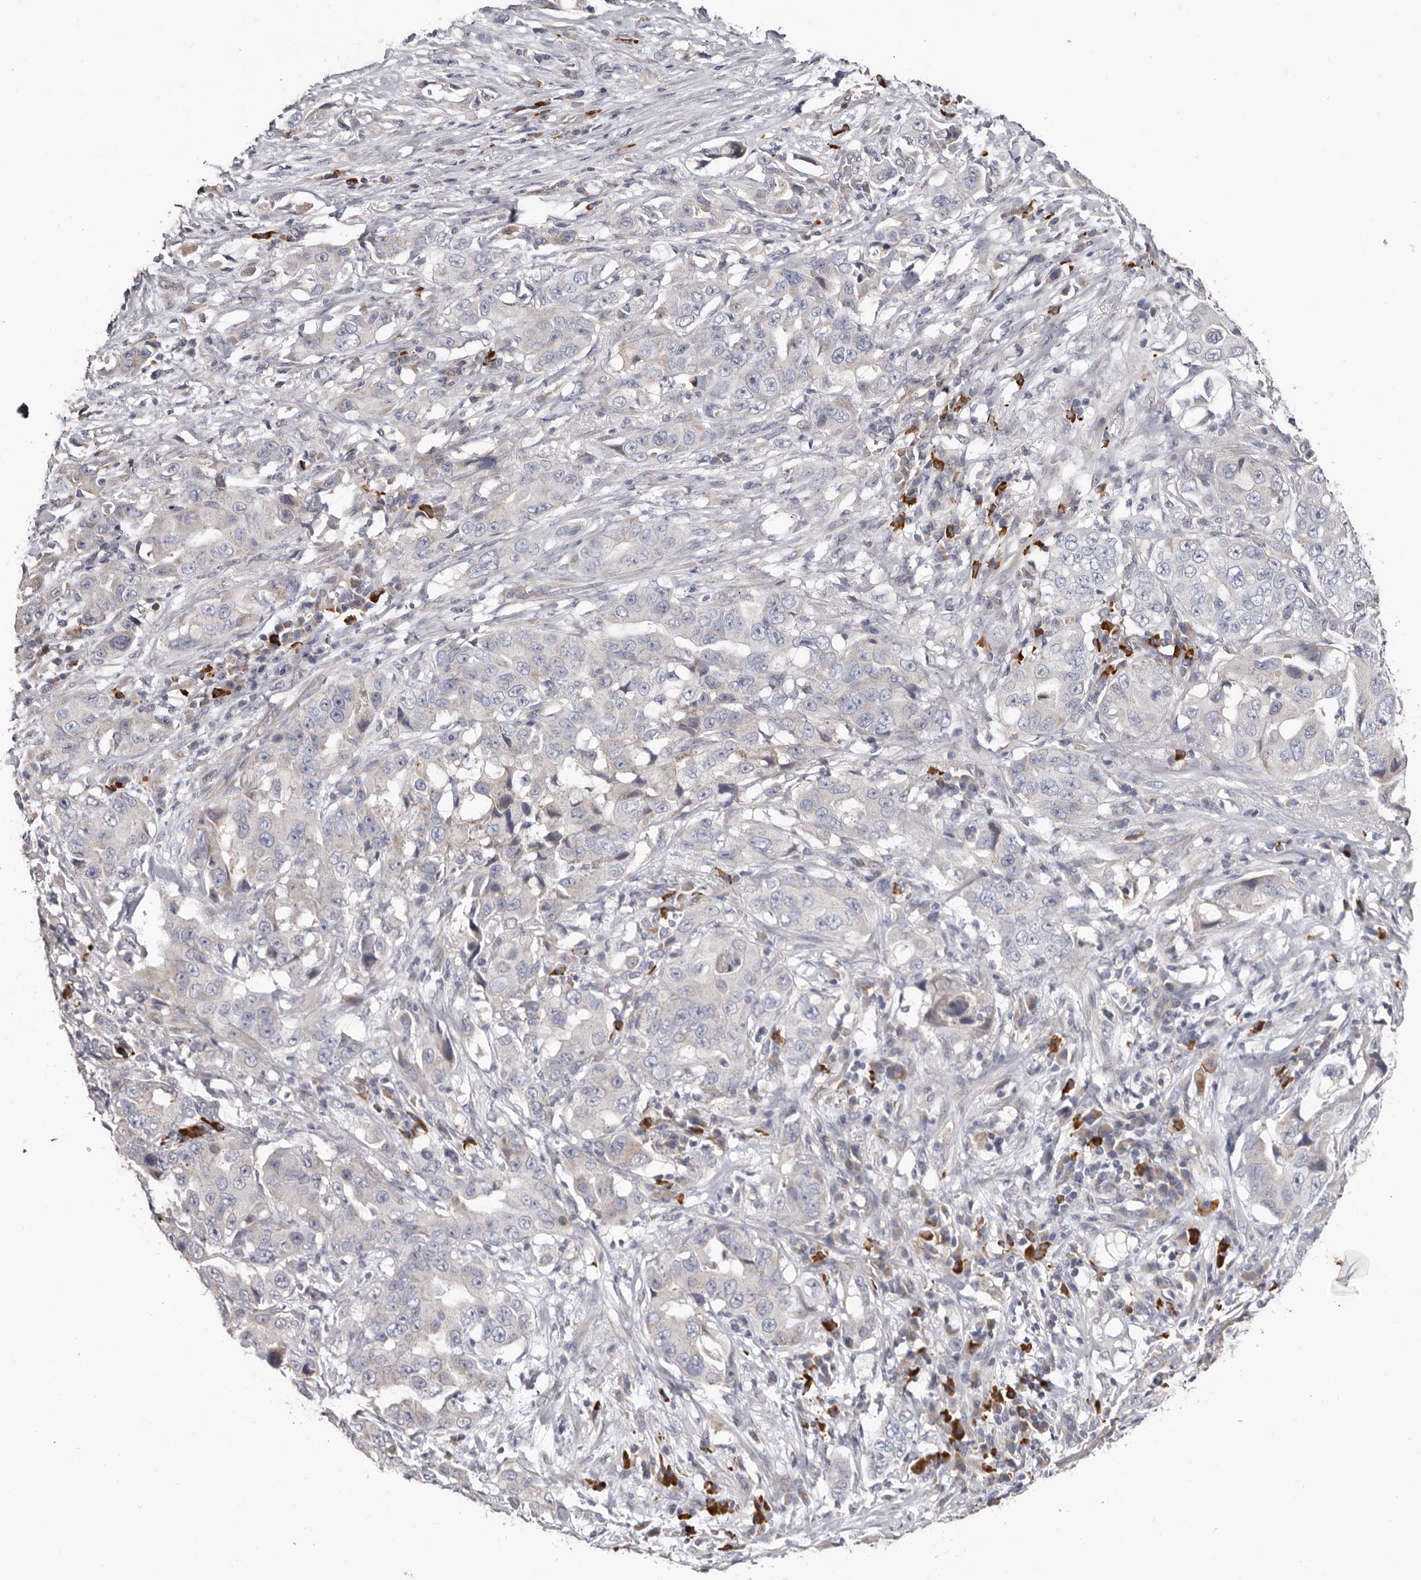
{"staining": {"intensity": "negative", "quantity": "none", "location": "none"}, "tissue": "lung cancer", "cell_type": "Tumor cells", "image_type": "cancer", "snomed": [{"axis": "morphology", "description": "Adenocarcinoma, NOS"}, {"axis": "topography", "description": "Lung"}], "caption": "Protein analysis of lung adenocarcinoma shows no significant positivity in tumor cells. (DAB IHC, high magnification).", "gene": "SPTA1", "patient": {"sex": "female", "age": 51}}